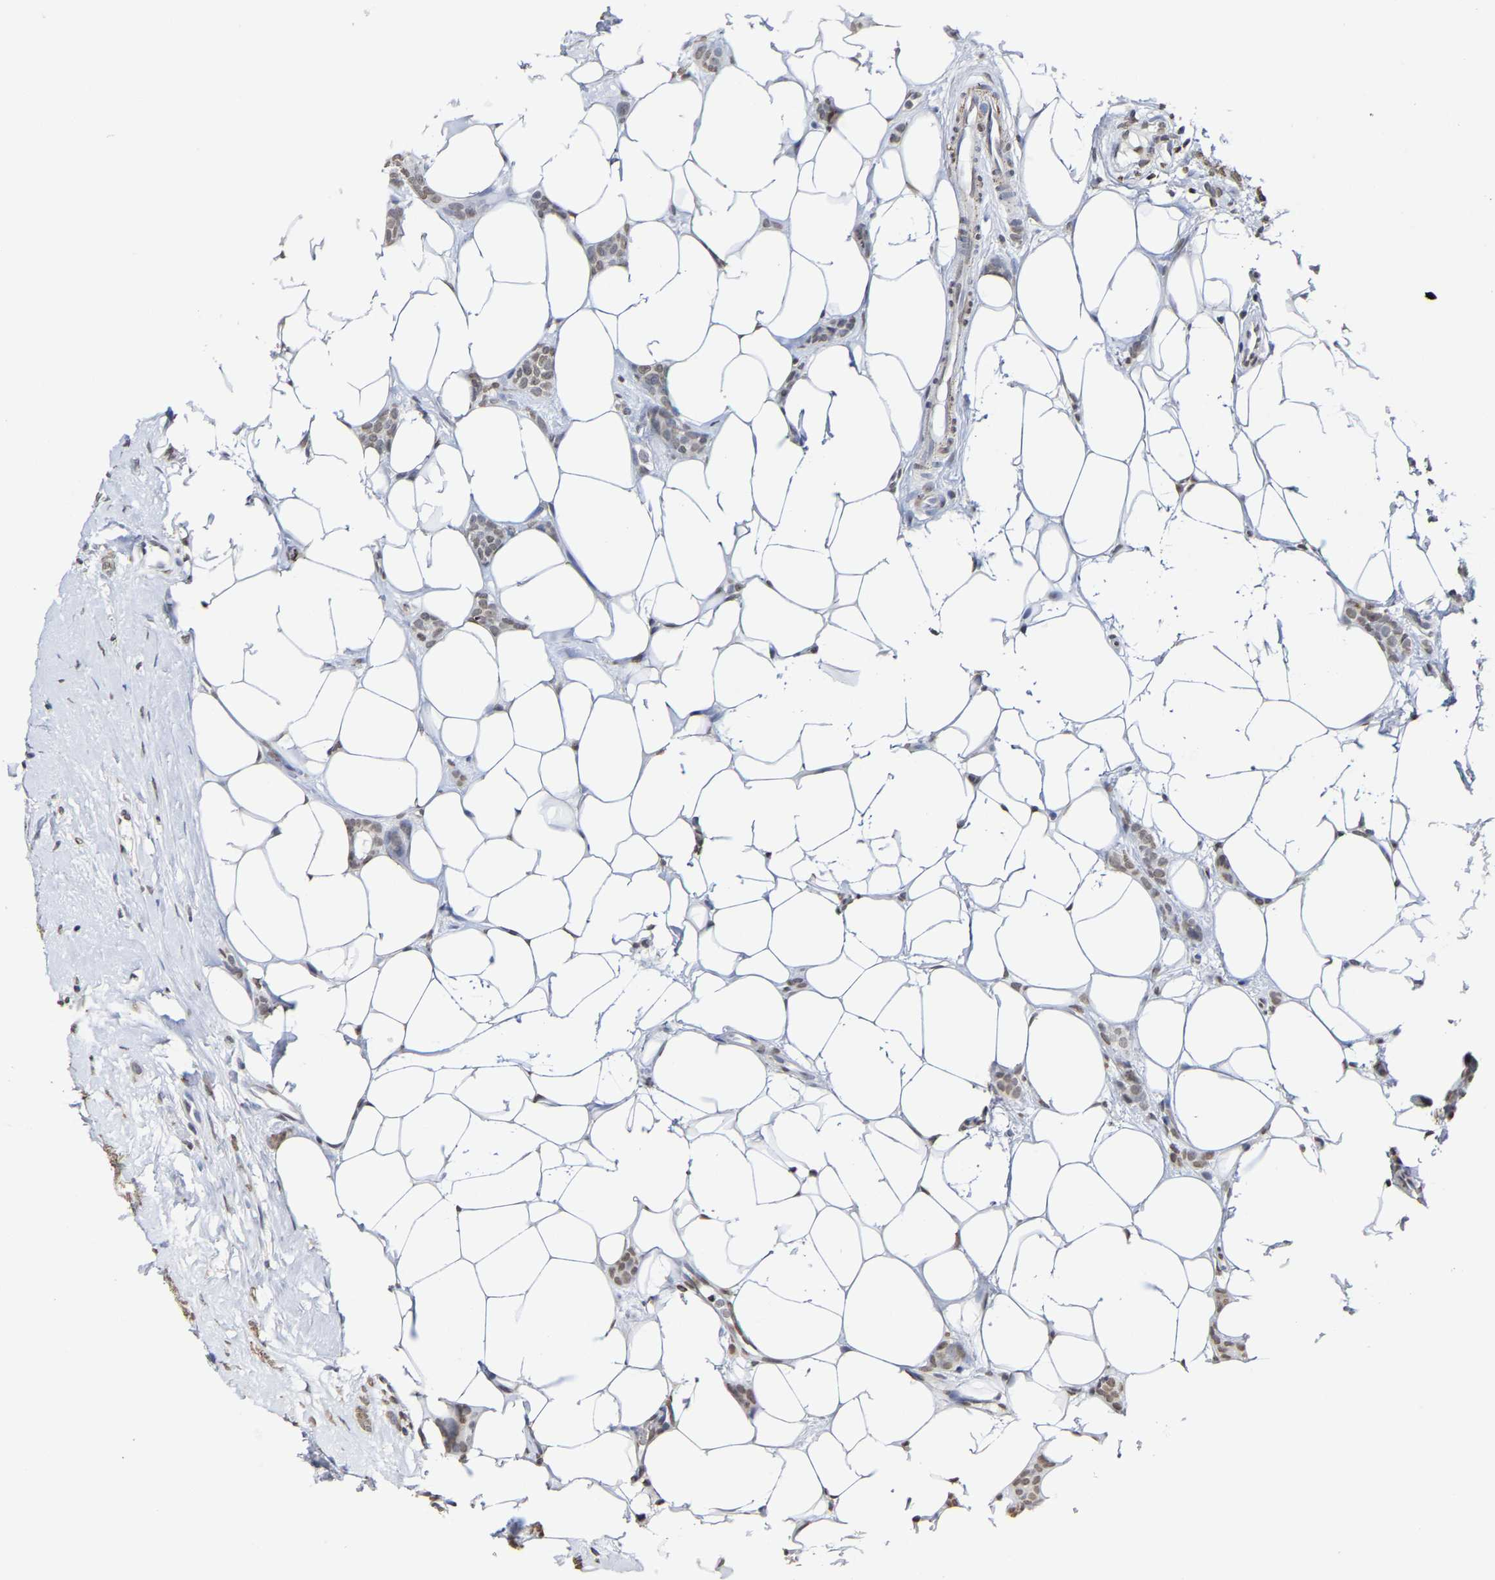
{"staining": {"intensity": "moderate", "quantity": ">75%", "location": "nuclear"}, "tissue": "breast cancer", "cell_type": "Tumor cells", "image_type": "cancer", "snomed": [{"axis": "morphology", "description": "Lobular carcinoma"}, {"axis": "topography", "description": "Skin"}, {"axis": "topography", "description": "Breast"}], "caption": "The photomicrograph reveals immunohistochemical staining of lobular carcinoma (breast). There is moderate nuclear staining is seen in approximately >75% of tumor cells.", "gene": "ATF4", "patient": {"sex": "female", "age": 46}}